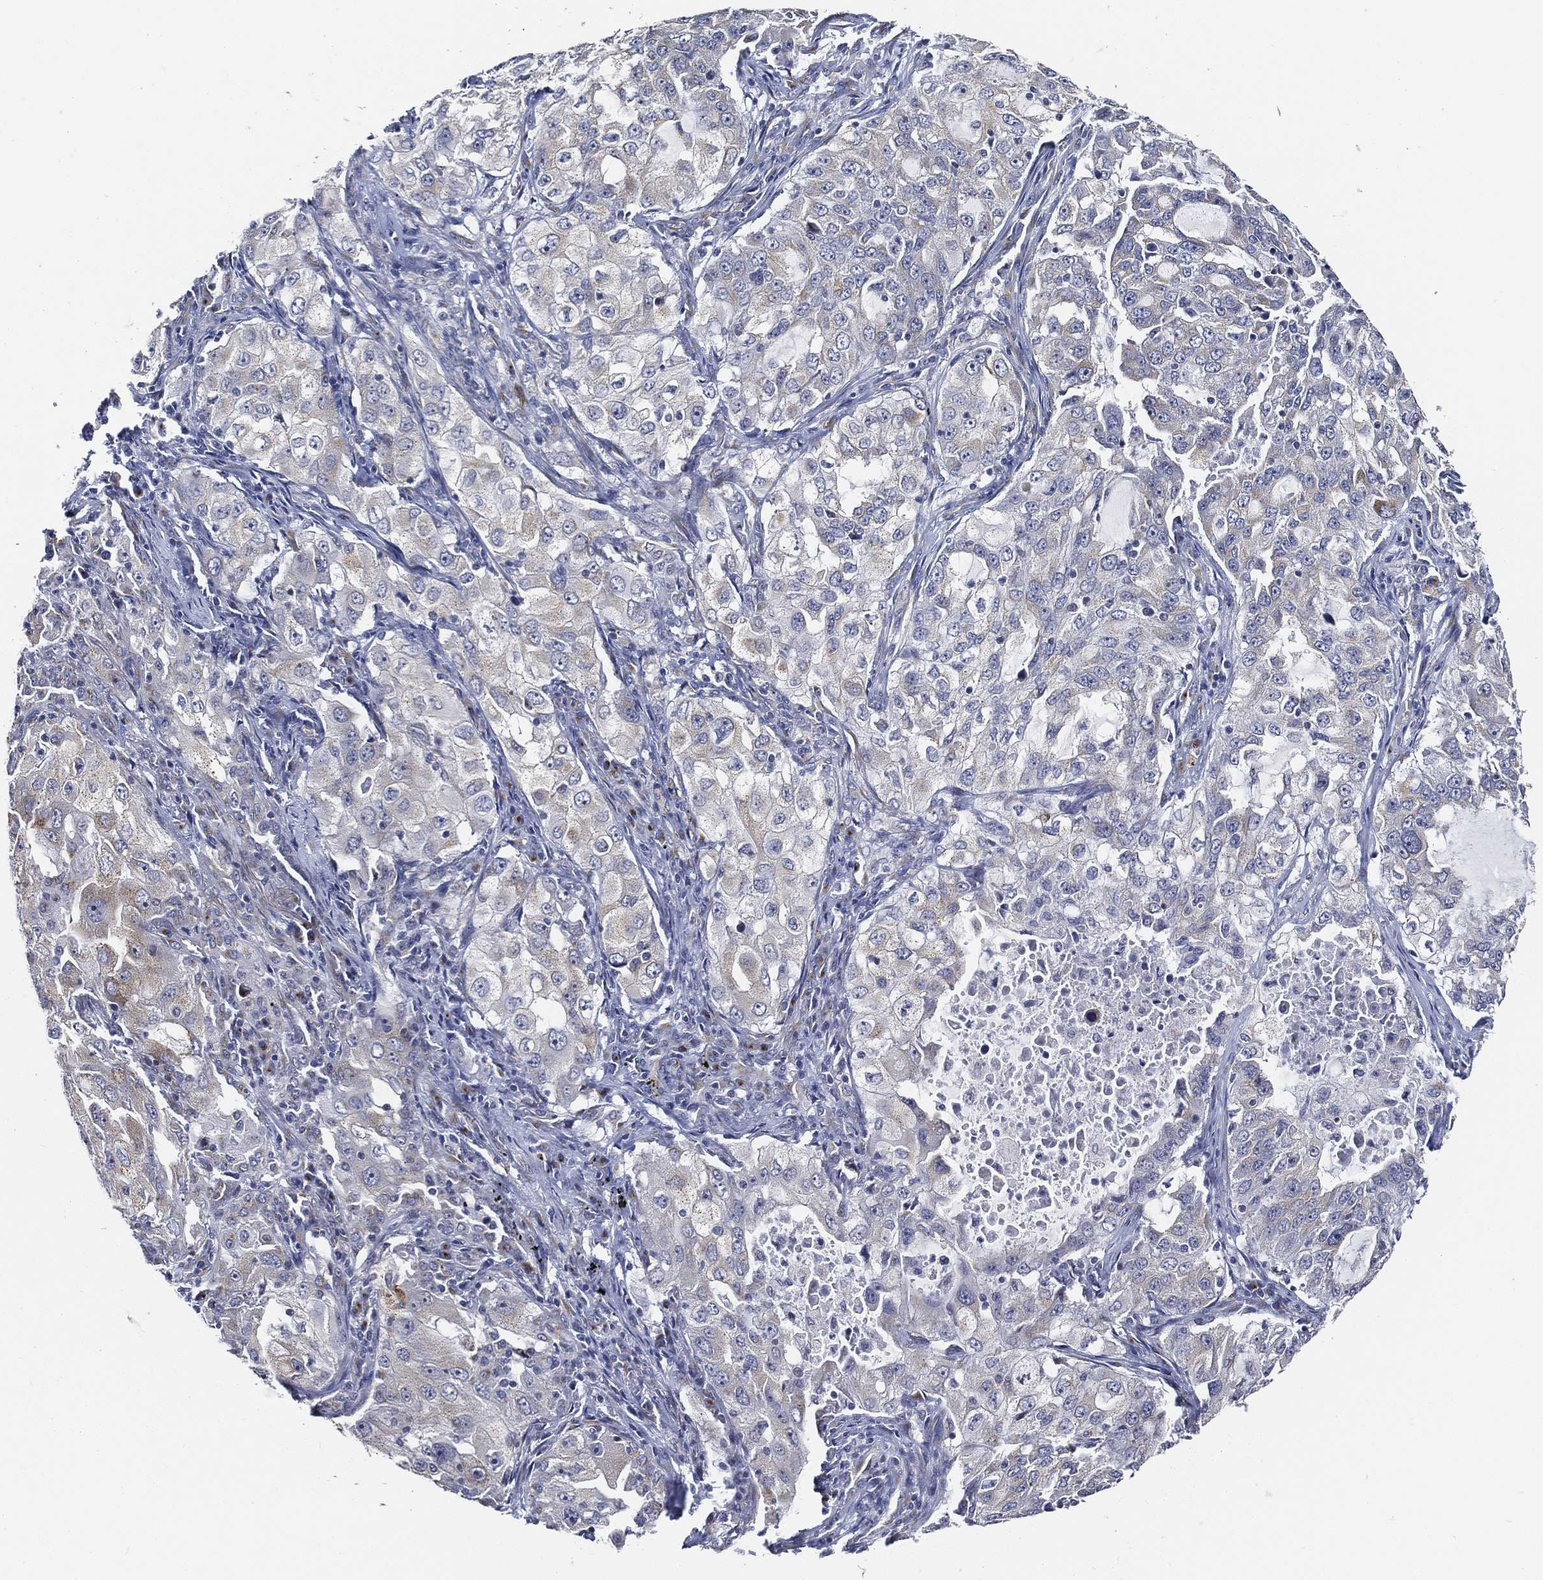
{"staining": {"intensity": "weak", "quantity": "<25%", "location": "cytoplasmic/membranous"}, "tissue": "lung cancer", "cell_type": "Tumor cells", "image_type": "cancer", "snomed": [{"axis": "morphology", "description": "Adenocarcinoma, NOS"}, {"axis": "topography", "description": "Lung"}], "caption": "Lung cancer was stained to show a protein in brown. There is no significant positivity in tumor cells.", "gene": "TICAM1", "patient": {"sex": "female", "age": 61}}